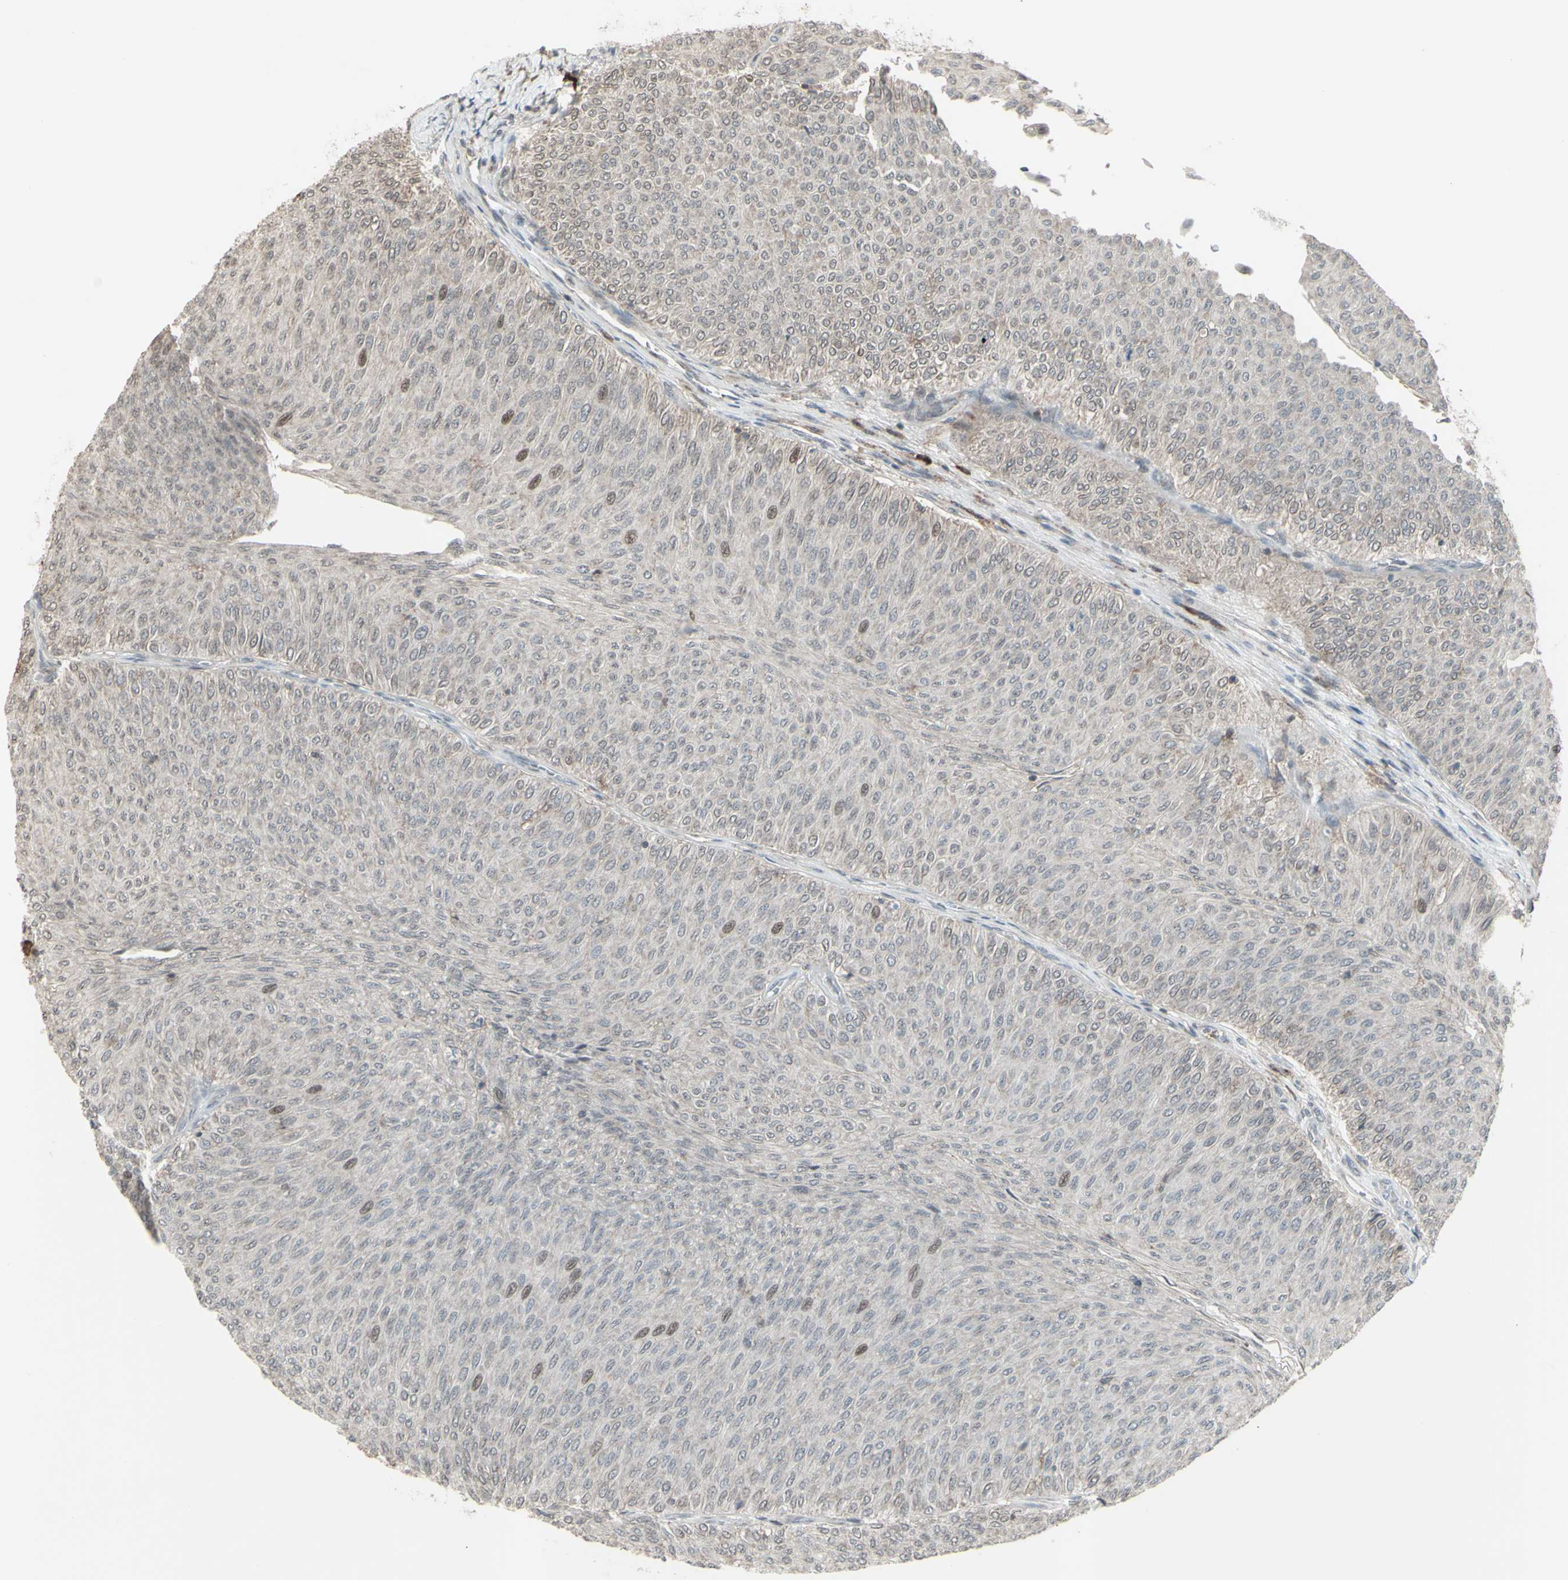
{"staining": {"intensity": "moderate", "quantity": "<25%", "location": "nuclear"}, "tissue": "urothelial cancer", "cell_type": "Tumor cells", "image_type": "cancer", "snomed": [{"axis": "morphology", "description": "Urothelial carcinoma, Low grade"}, {"axis": "topography", "description": "Urinary bladder"}], "caption": "Tumor cells demonstrate moderate nuclear expression in about <25% of cells in urothelial cancer.", "gene": "CD33", "patient": {"sex": "male", "age": 78}}